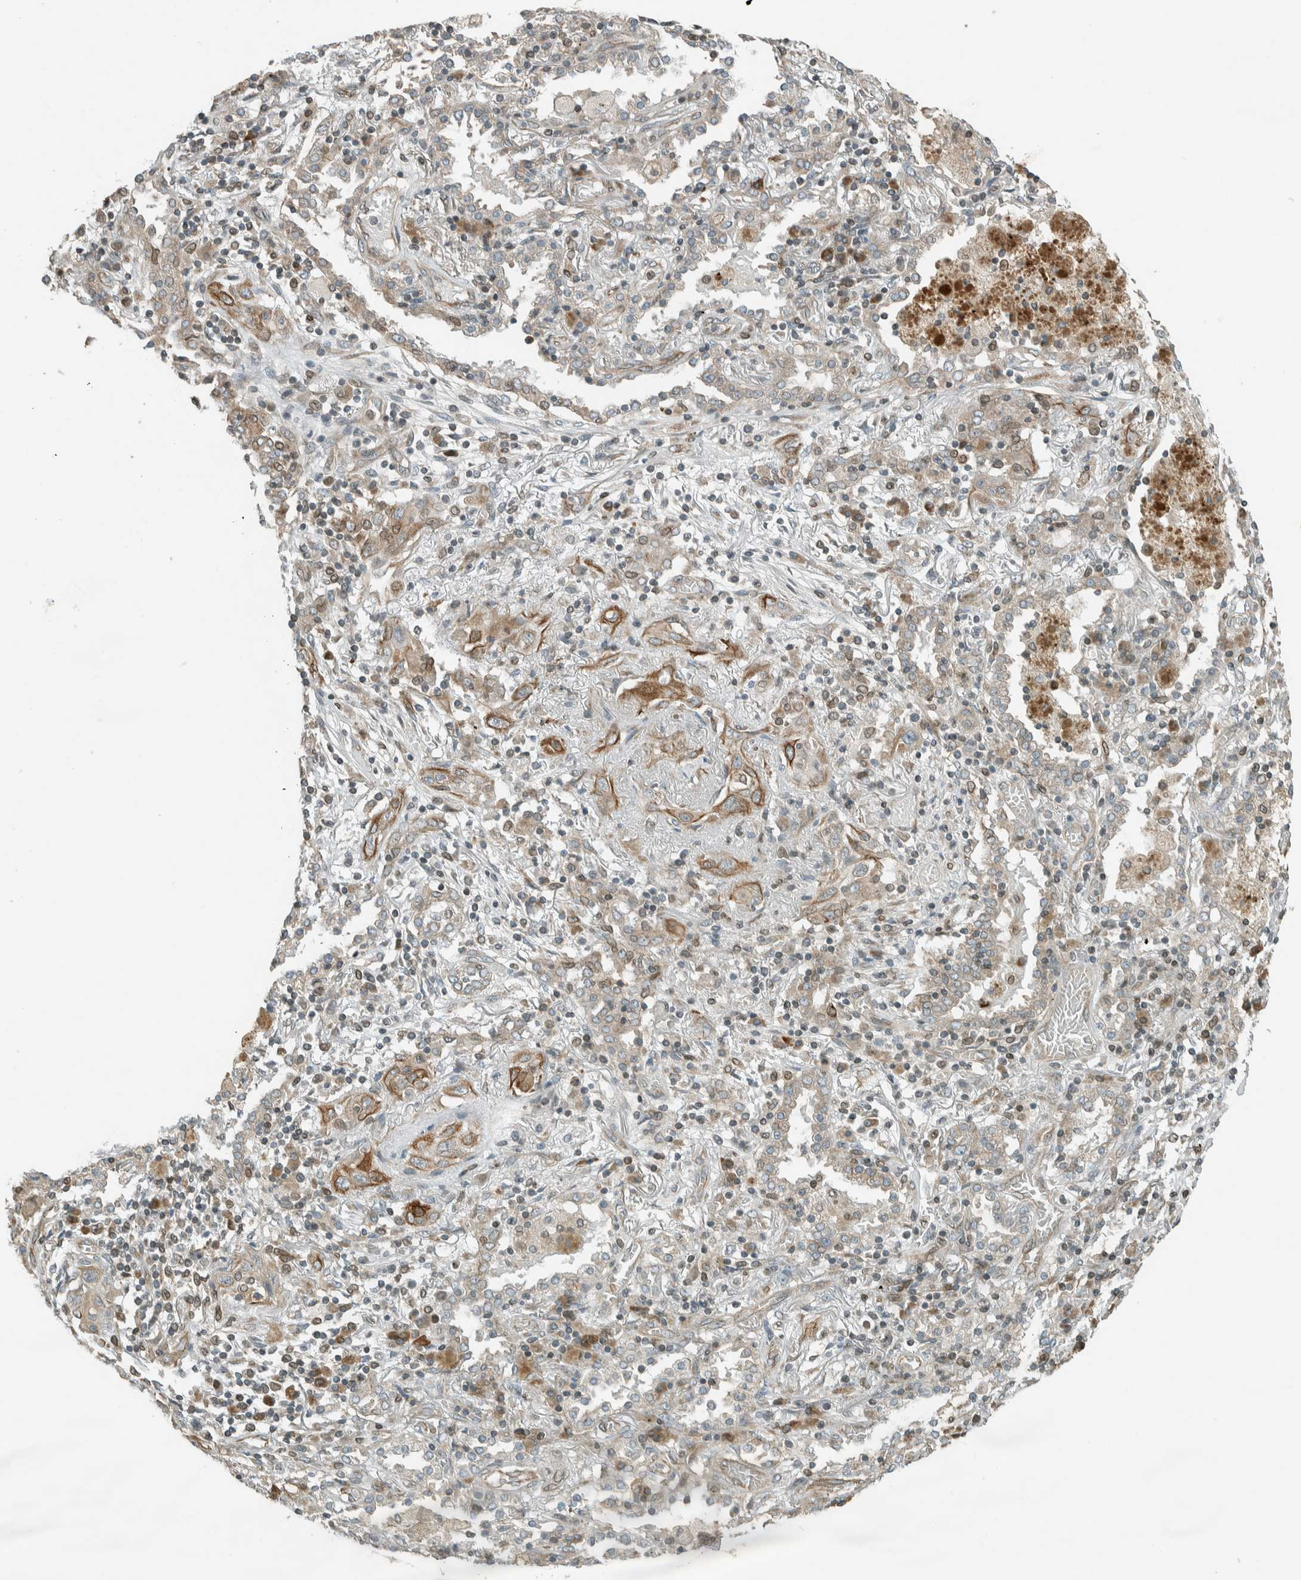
{"staining": {"intensity": "moderate", "quantity": ">75%", "location": "cytoplasmic/membranous"}, "tissue": "lung cancer", "cell_type": "Tumor cells", "image_type": "cancer", "snomed": [{"axis": "morphology", "description": "Squamous cell carcinoma, NOS"}, {"axis": "topography", "description": "Lung"}], "caption": "The photomicrograph reveals a brown stain indicating the presence of a protein in the cytoplasmic/membranous of tumor cells in lung cancer.", "gene": "SEL1L", "patient": {"sex": "female", "age": 47}}